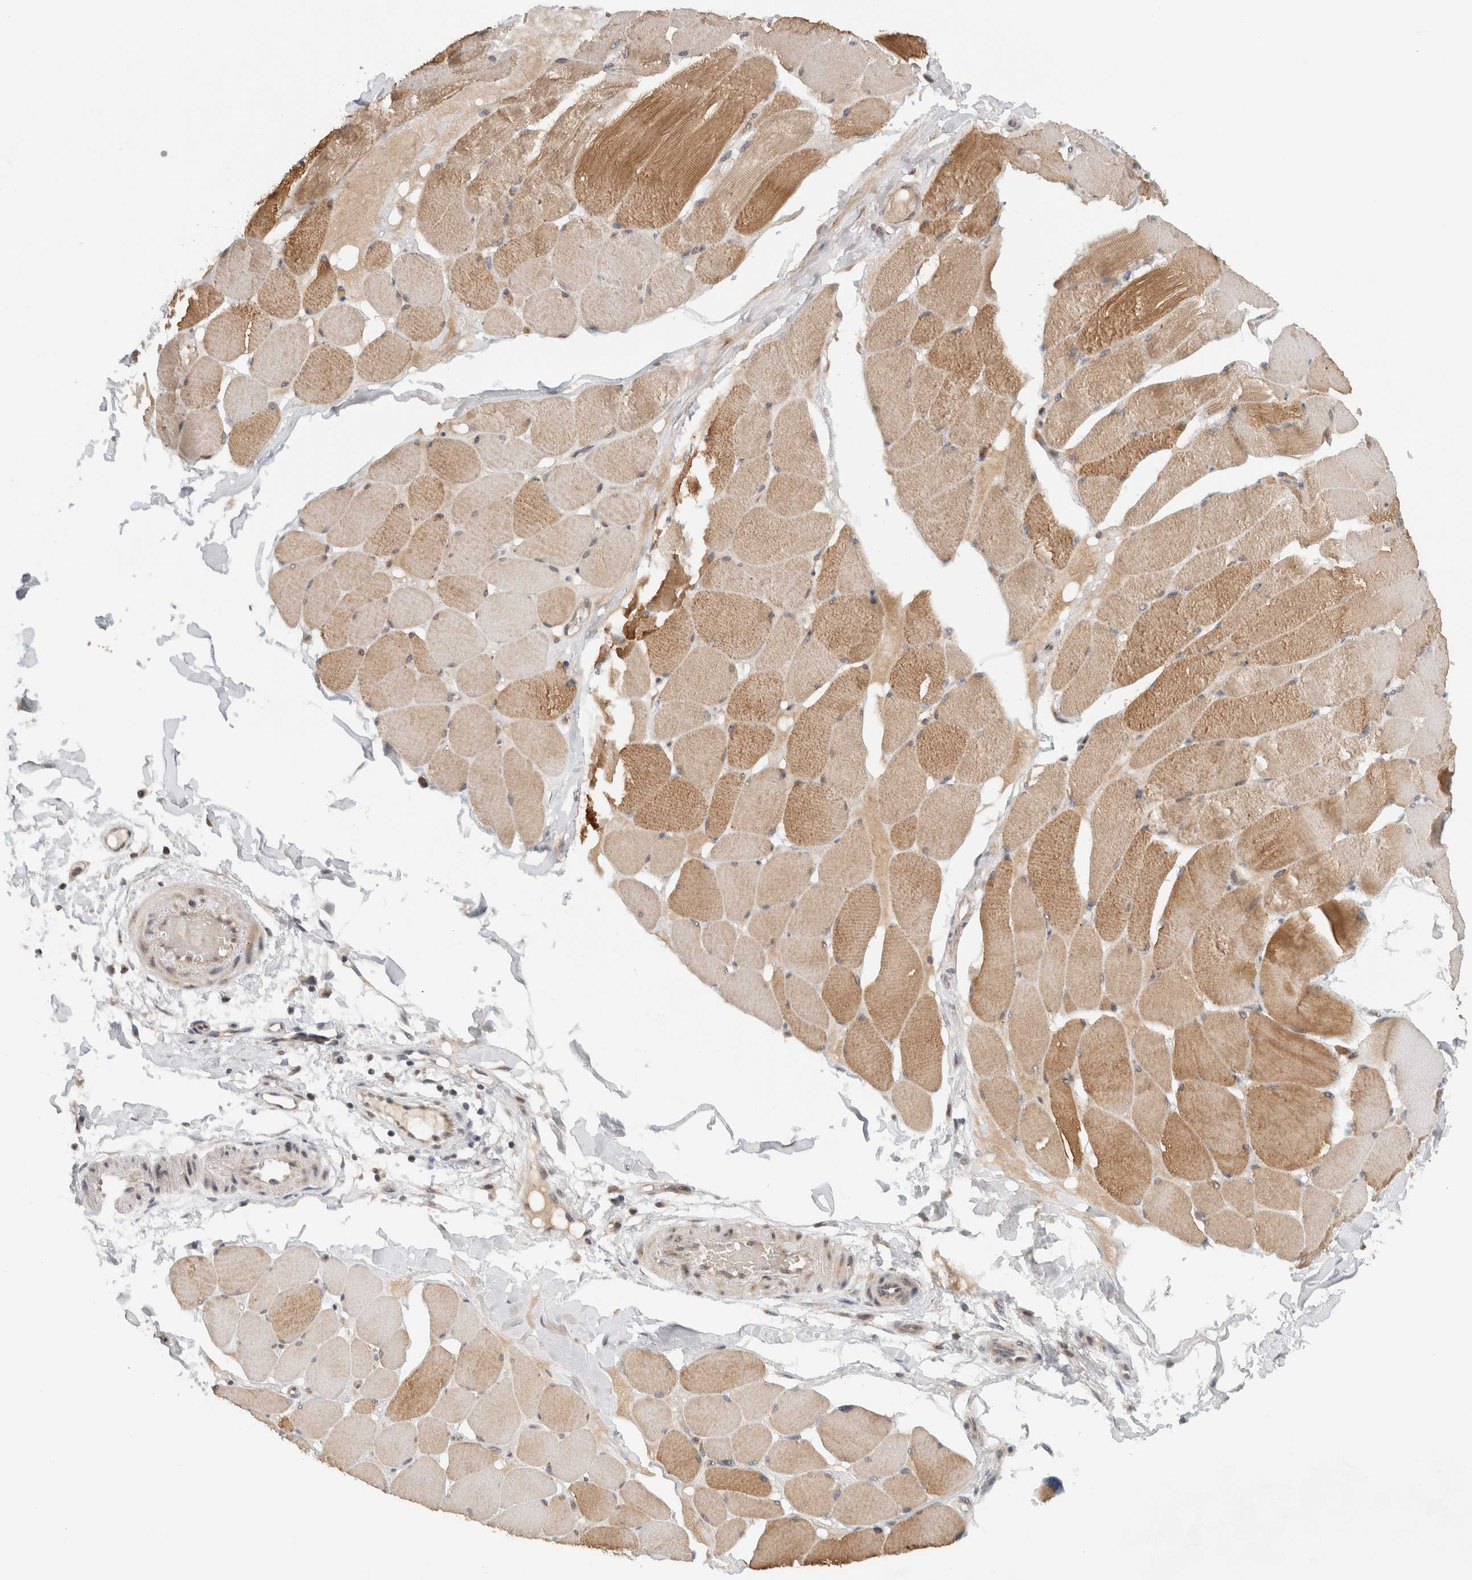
{"staining": {"intensity": "moderate", "quantity": "25%-75%", "location": "cytoplasmic/membranous"}, "tissue": "skeletal muscle", "cell_type": "Myocytes", "image_type": "normal", "snomed": [{"axis": "morphology", "description": "Normal tissue, NOS"}, {"axis": "topography", "description": "Skin"}, {"axis": "topography", "description": "Skeletal muscle"}], "caption": "Immunohistochemistry (IHC) of unremarkable human skeletal muscle shows medium levels of moderate cytoplasmic/membranous positivity in about 25%-75% of myocytes. (IHC, brightfield microscopy, high magnification).", "gene": "CMC2", "patient": {"sex": "male", "age": 83}}